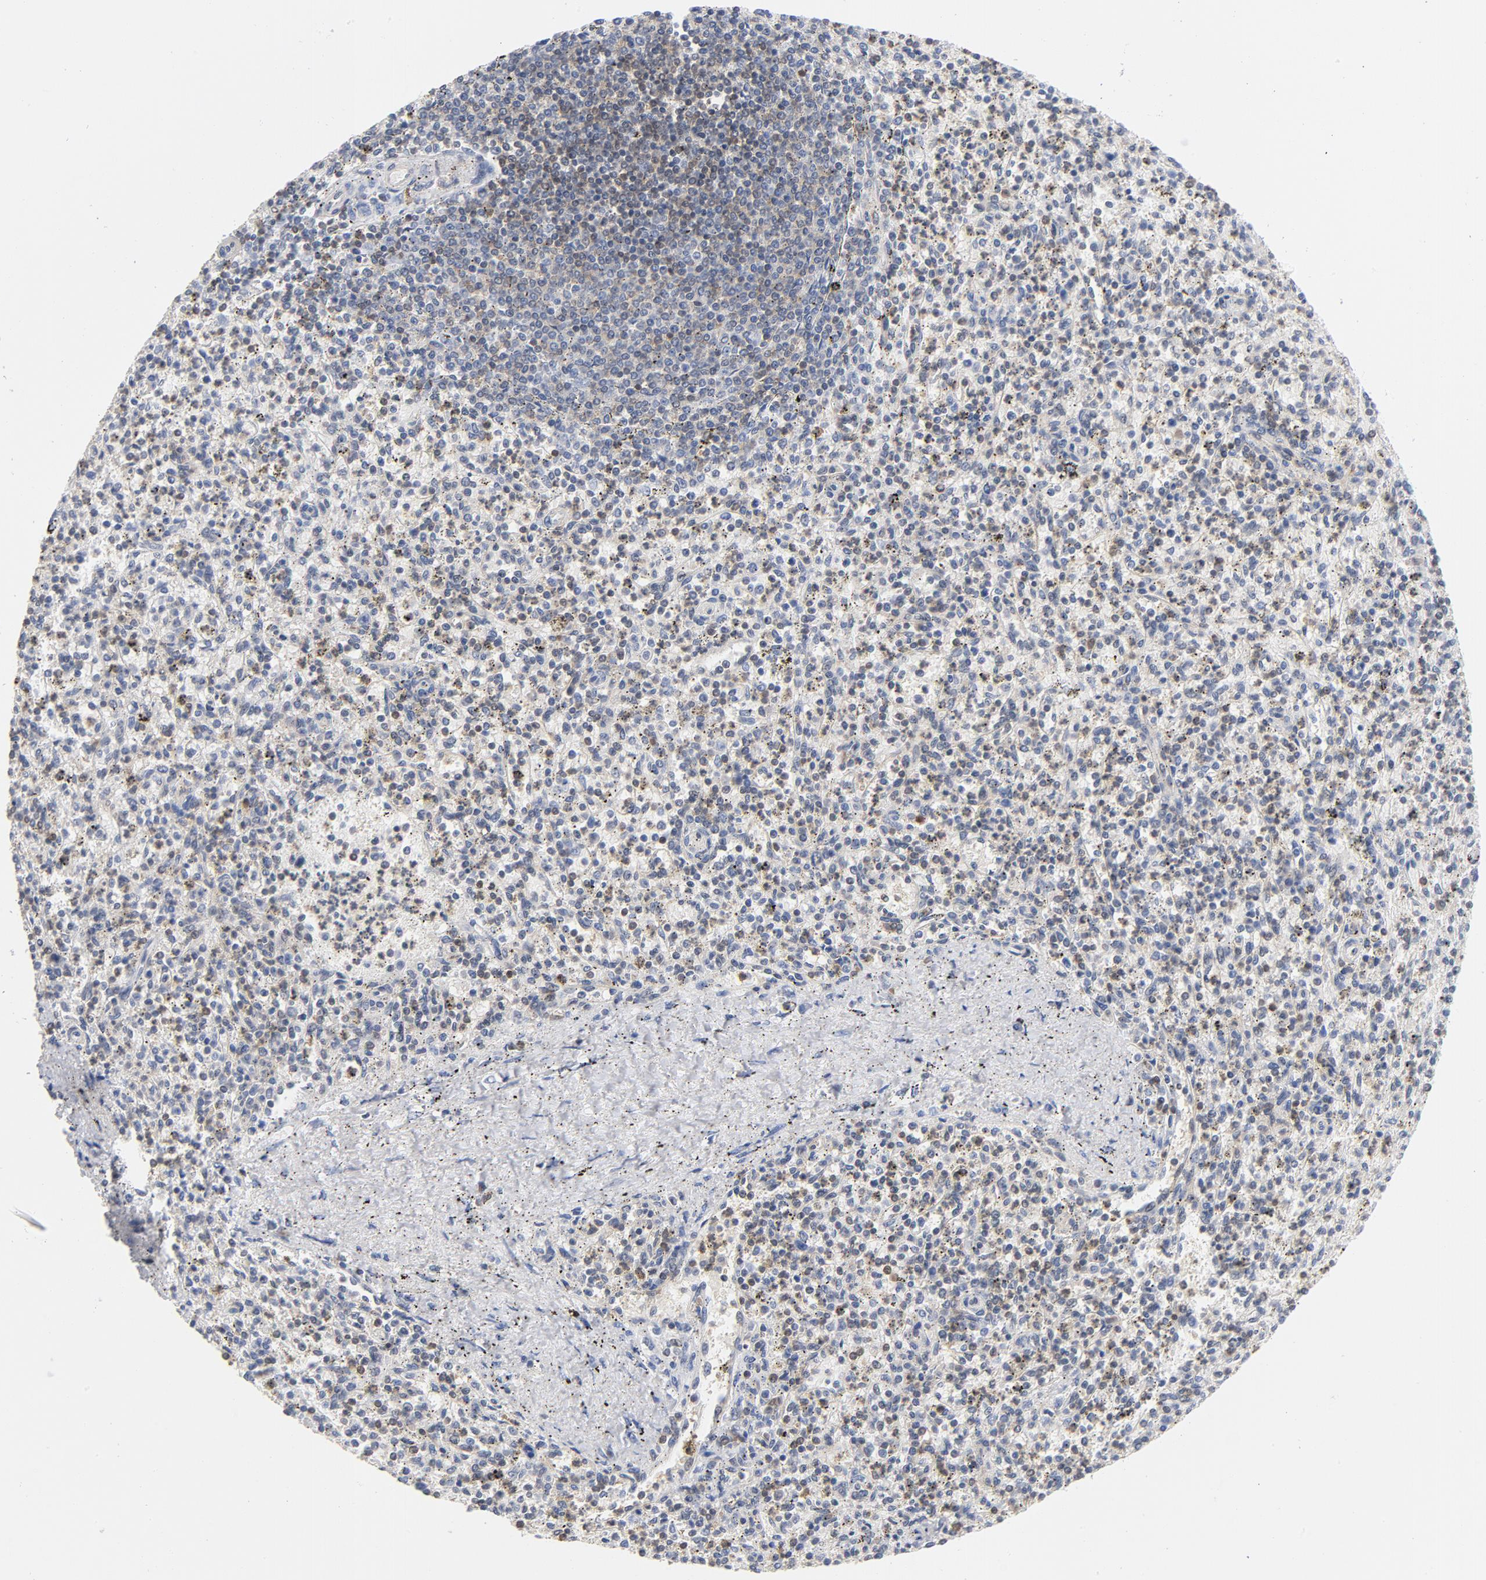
{"staining": {"intensity": "weak", "quantity": "<25%", "location": "nuclear"}, "tissue": "spleen", "cell_type": "Cells in red pulp", "image_type": "normal", "snomed": [{"axis": "morphology", "description": "Normal tissue, NOS"}, {"axis": "topography", "description": "Spleen"}], "caption": "The micrograph demonstrates no significant positivity in cells in red pulp of spleen.", "gene": "CDKN1B", "patient": {"sex": "male", "age": 72}}